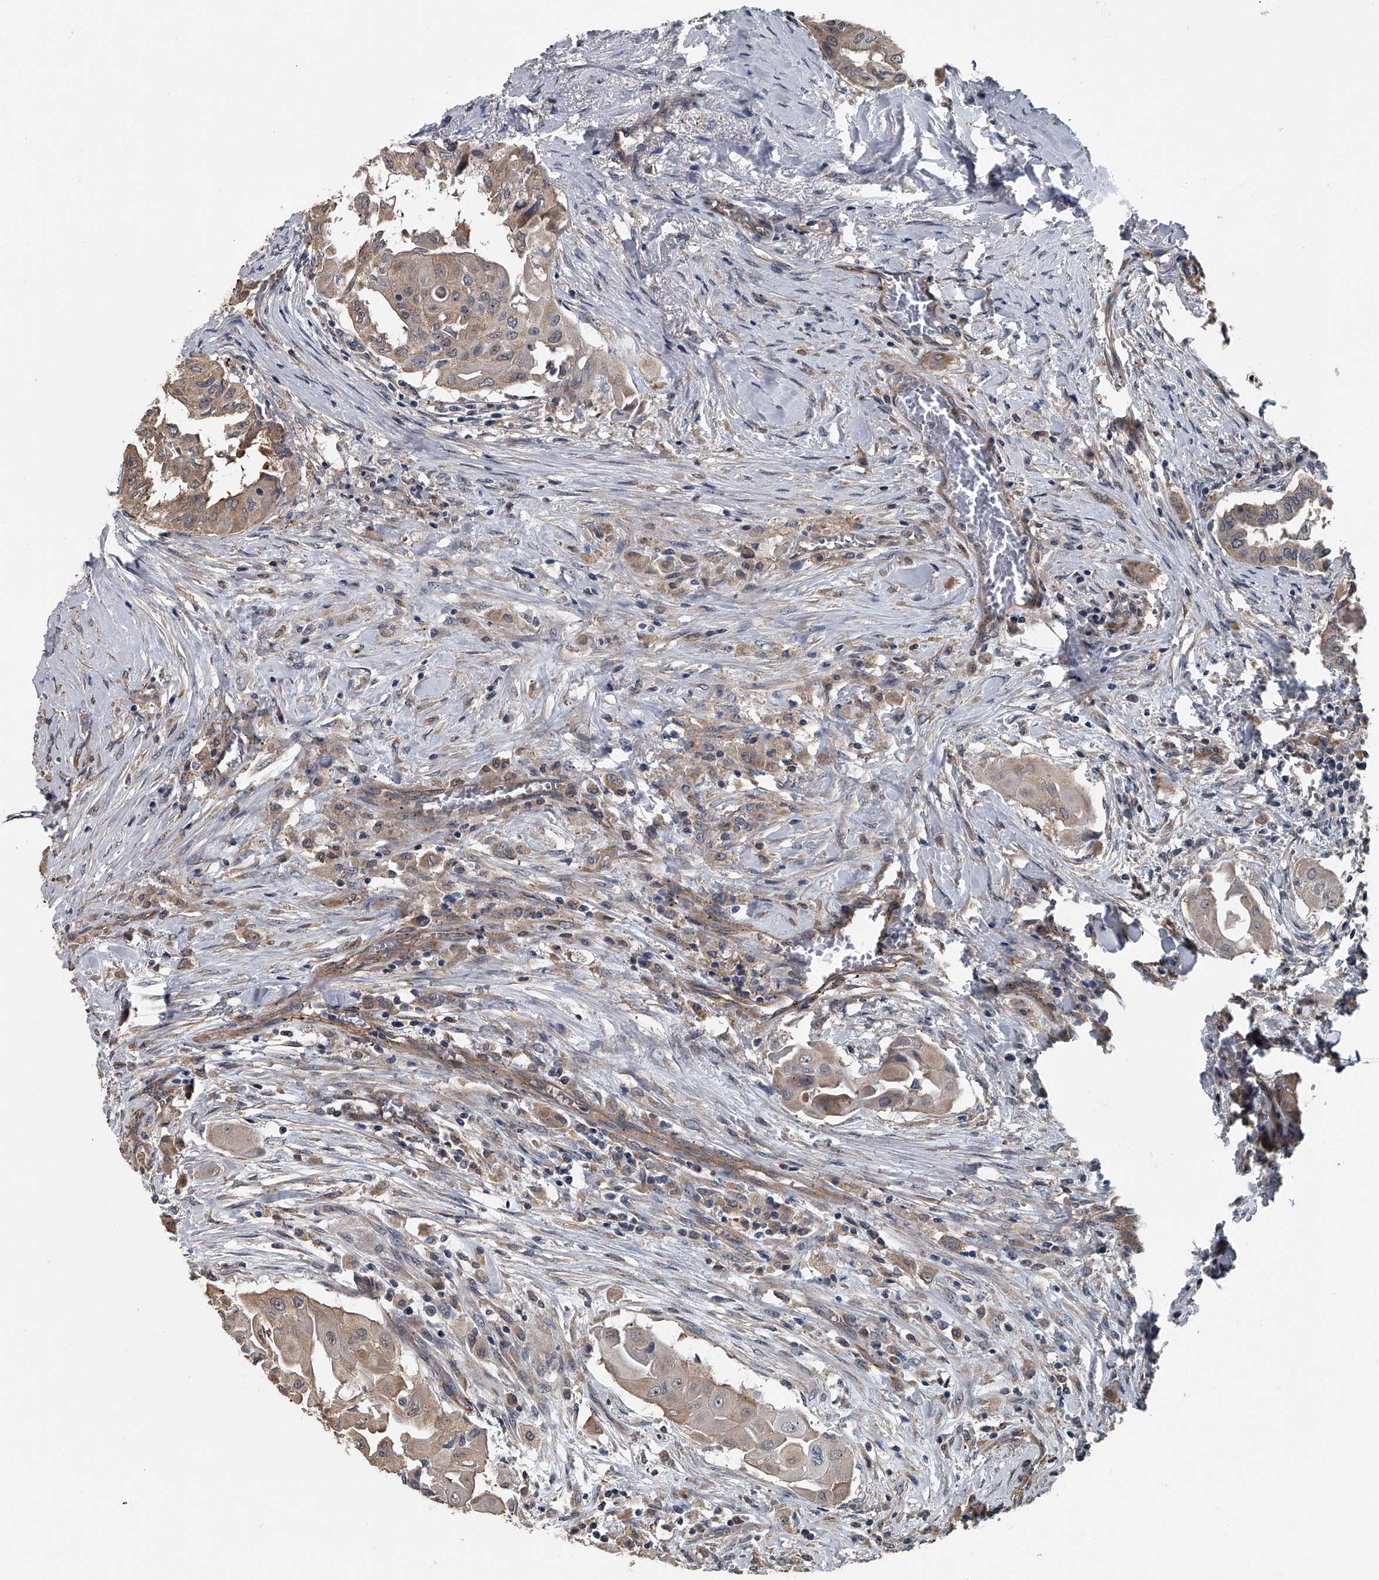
{"staining": {"intensity": "weak", "quantity": "25%-75%", "location": "cytoplasmic/membranous"}, "tissue": "thyroid cancer", "cell_type": "Tumor cells", "image_type": "cancer", "snomed": [{"axis": "morphology", "description": "Papillary adenocarcinoma, NOS"}, {"axis": "topography", "description": "Thyroid gland"}], "caption": "Brown immunohistochemical staining in human thyroid papillary adenocarcinoma displays weak cytoplasmic/membranous expression in about 25%-75% of tumor cells. The staining was performed using DAB to visualize the protein expression in brown, while the nuclei were stained in blue with hematoxylin (Magnification: 20x).", "gene": "LDLRAD2", "patient": {"sex": "female", "age": 59}}